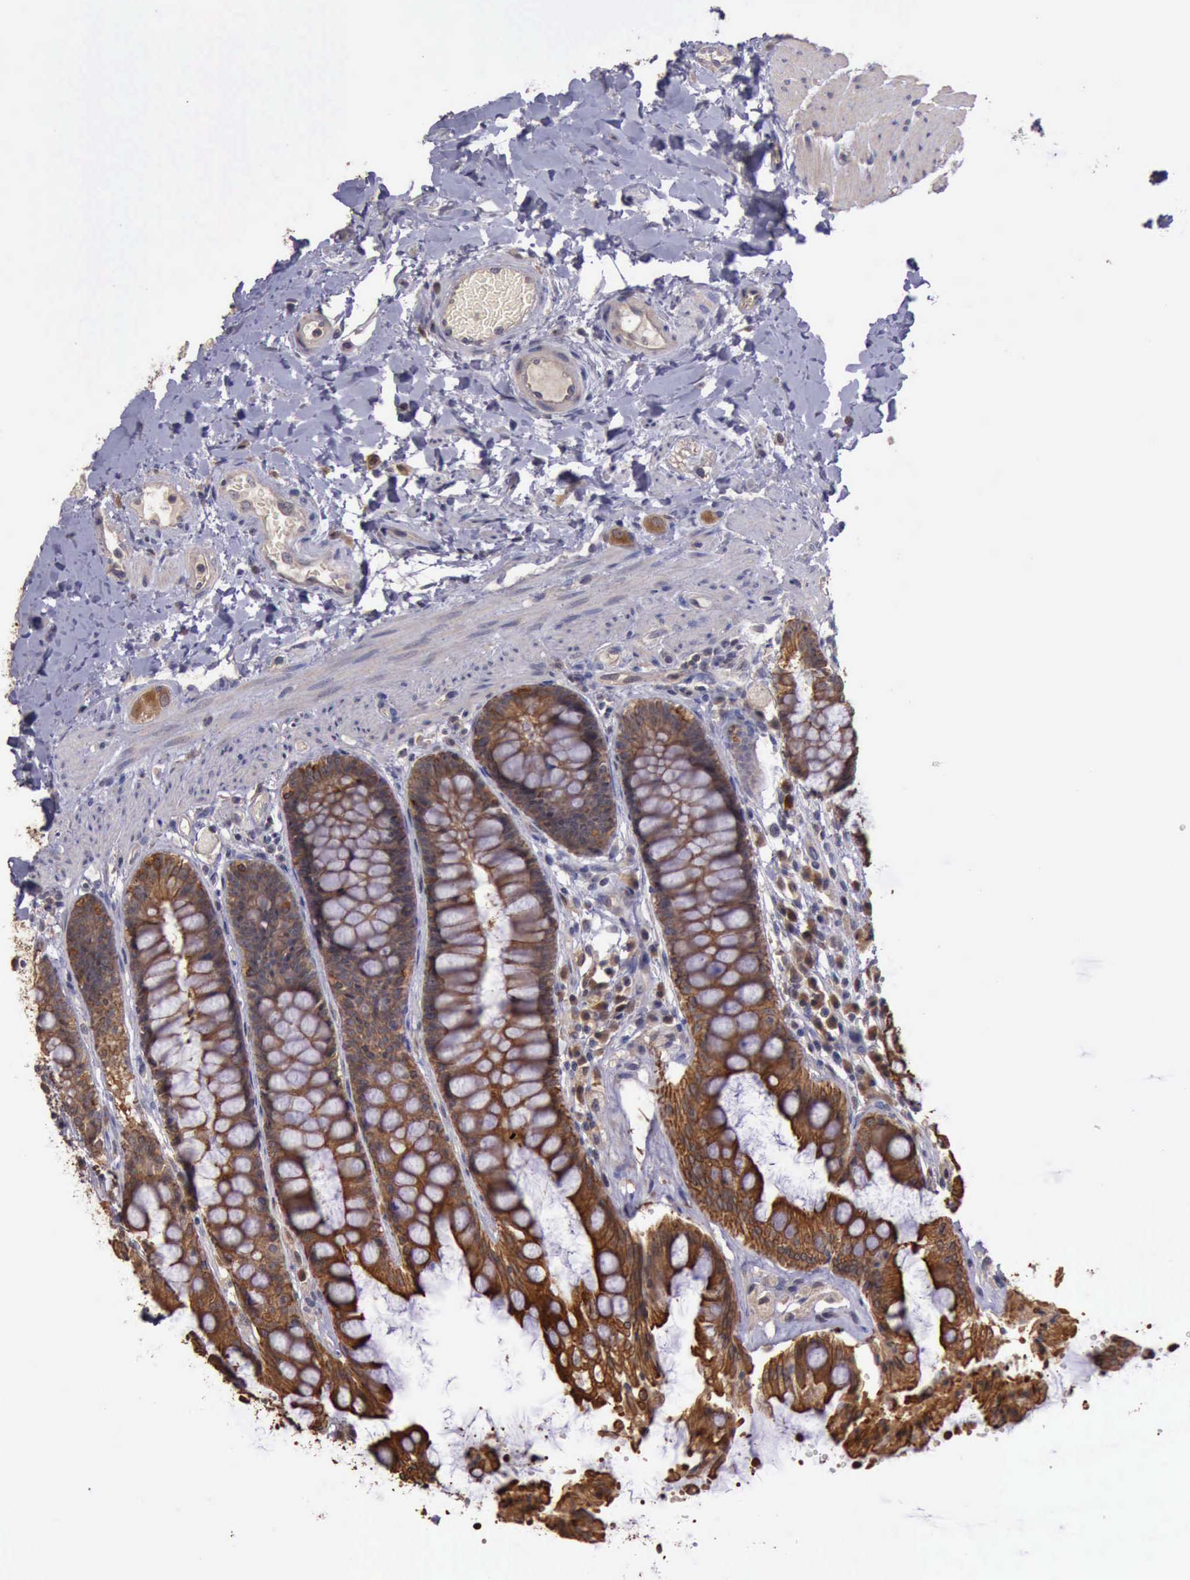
{"staining": {"intensity": "moderate", "quantity": ">75%", "location": "cytoplasmic/membranous"}, "tissue": "rectum", "cell_type": "Glandular cells", "image_type": "normal", "snomed": [{"axis": "morphology", "description": "Normal tissue, NOS"}, {"axis": "topography", "description": "Rectum"}], "caption": "About >75% of glandular cells in unremarkable rectum exhibit moderate cytoplasmic/membranous protein staining as visualized by brown immunohistochemical staining.", "gene": "RAB39B", "patient": {"sex": "female", "age": 46}}